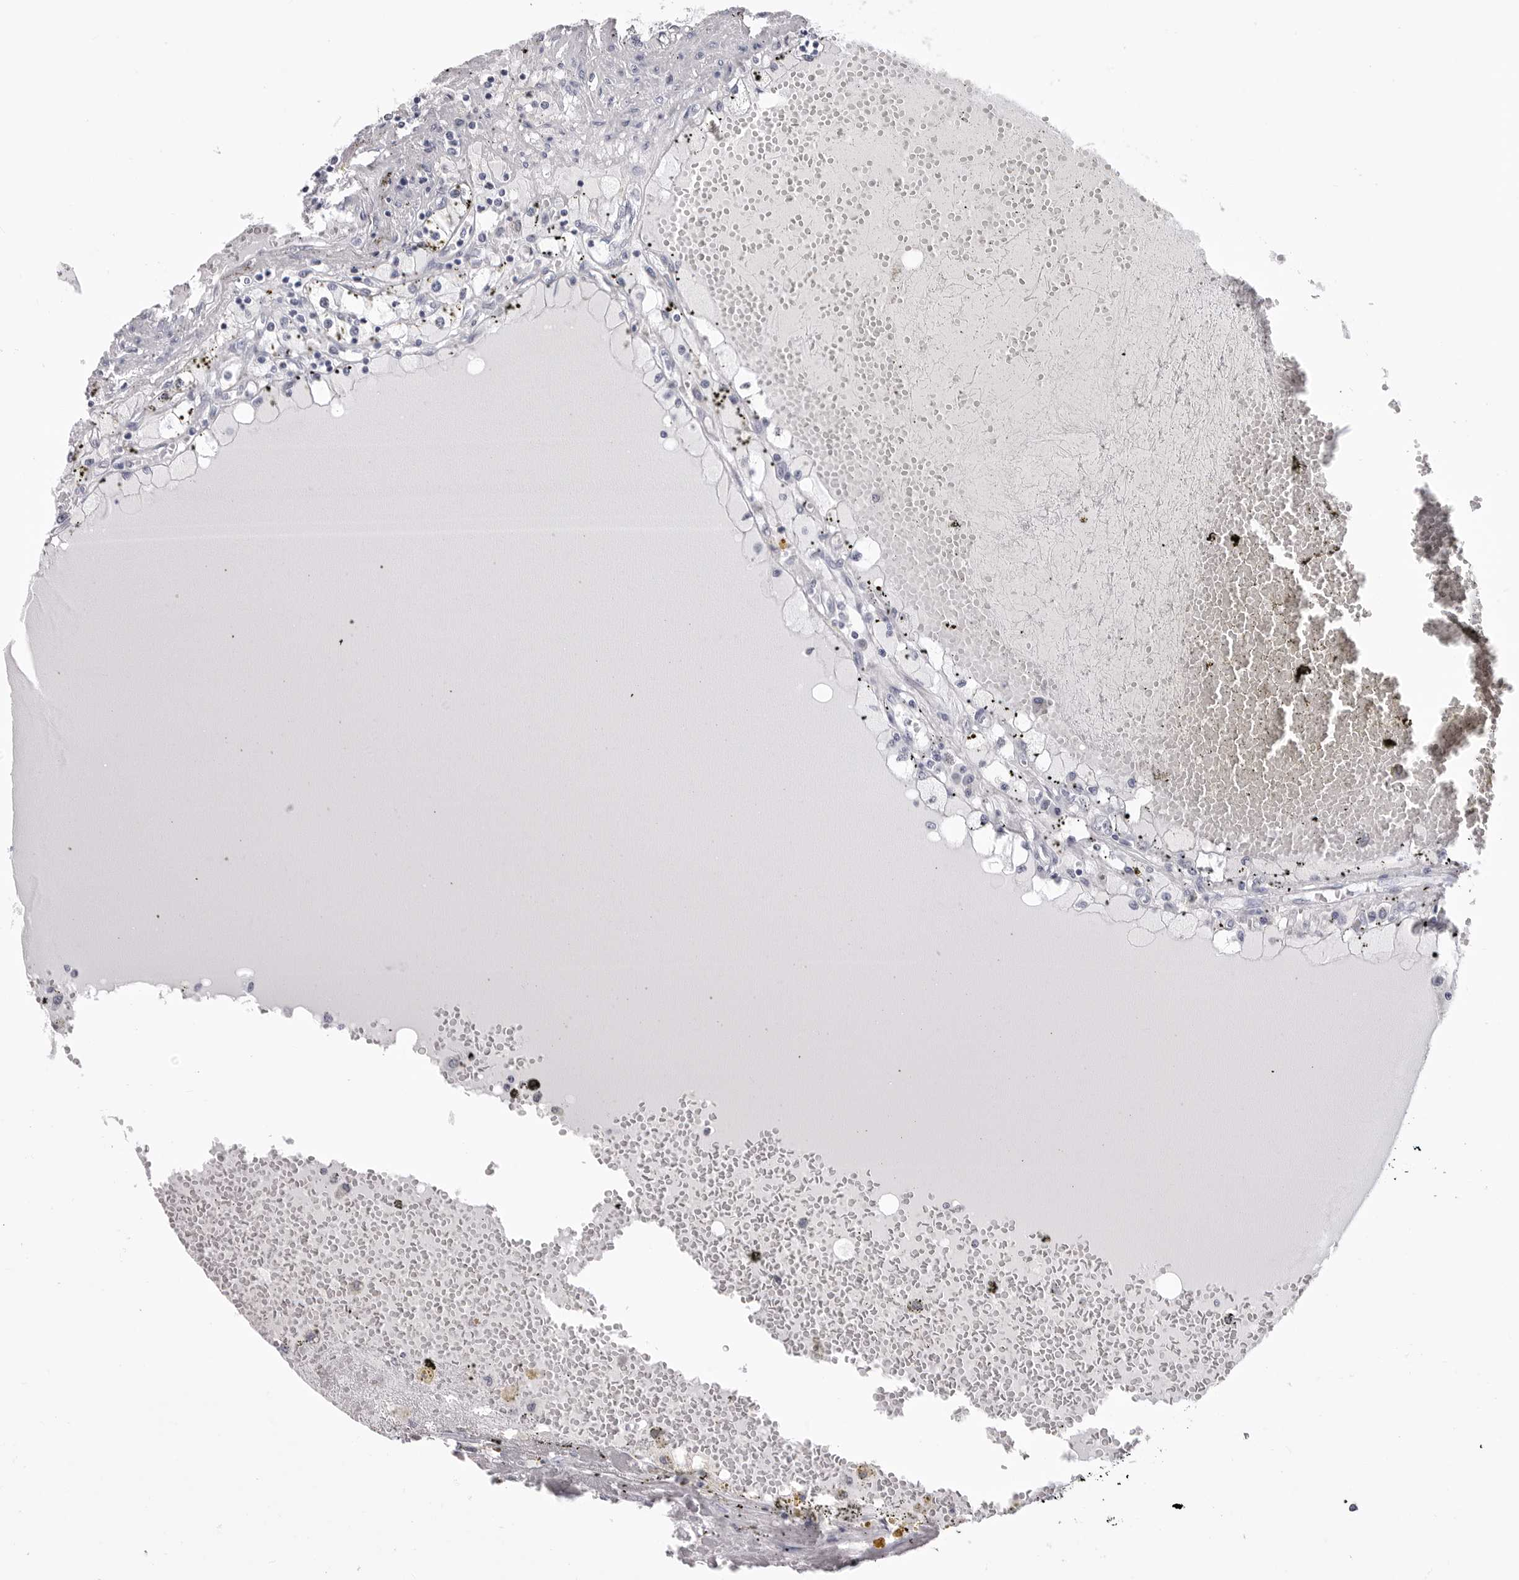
{"staining": {"intensity": "negative", "quantity": "none", "location": "none"}, "tissue": "renal cancer", "cell_type": "Tumor cells", "image_type": "cancer", "snomed": [{"axis": "morphology", "description": "Adenocarcinoma, NOS"}, {"axis": "topography", "description": "Kidney"}], "caption": "Immunohistochemistry of human renal cancer (adenocarcinoma) demonstrates no positivity in tumor cells.", "gene": "LGALS4", "patient": {"sex": "male", "age": 56}}